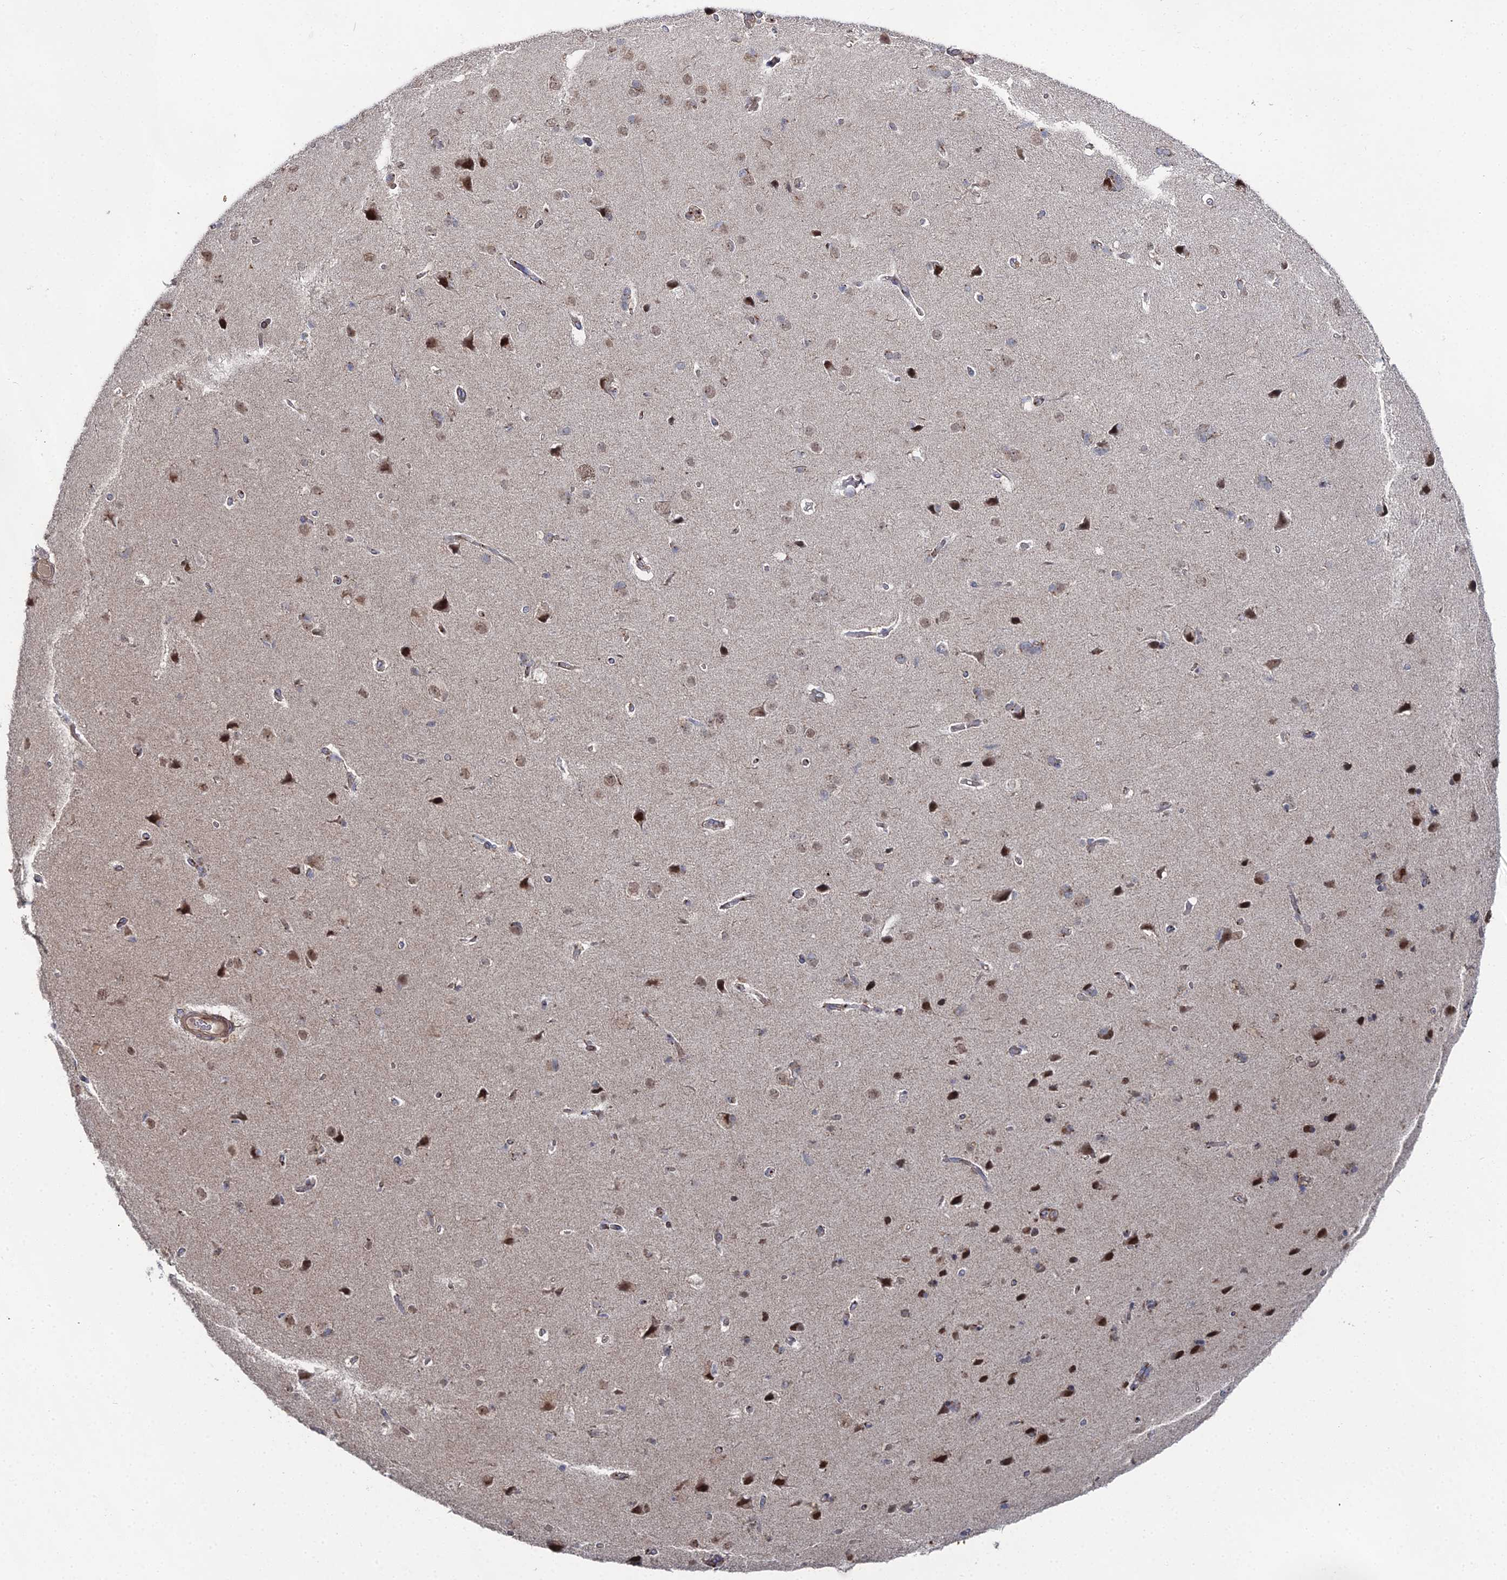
{"staining": {"intensity": "negative", "quantity": "none", "location": "none"}, "tissue": "cerebral cortex", "cell_type": "Endothelial cells", "image_type": "normal", "snomed": [{"axis": "morphology", "description": "Normal tissue, NOS"}, {"axis": "topography", "description": "Cerebral cortex"}], "caption": "IHC histopathology image of benign cerebral cortex: cerebral cortex stained with DAB shows no significant protein expression in endothelial cells.", "gene": "SGMS1", "patient": {"sex": "male", "age": 62}}